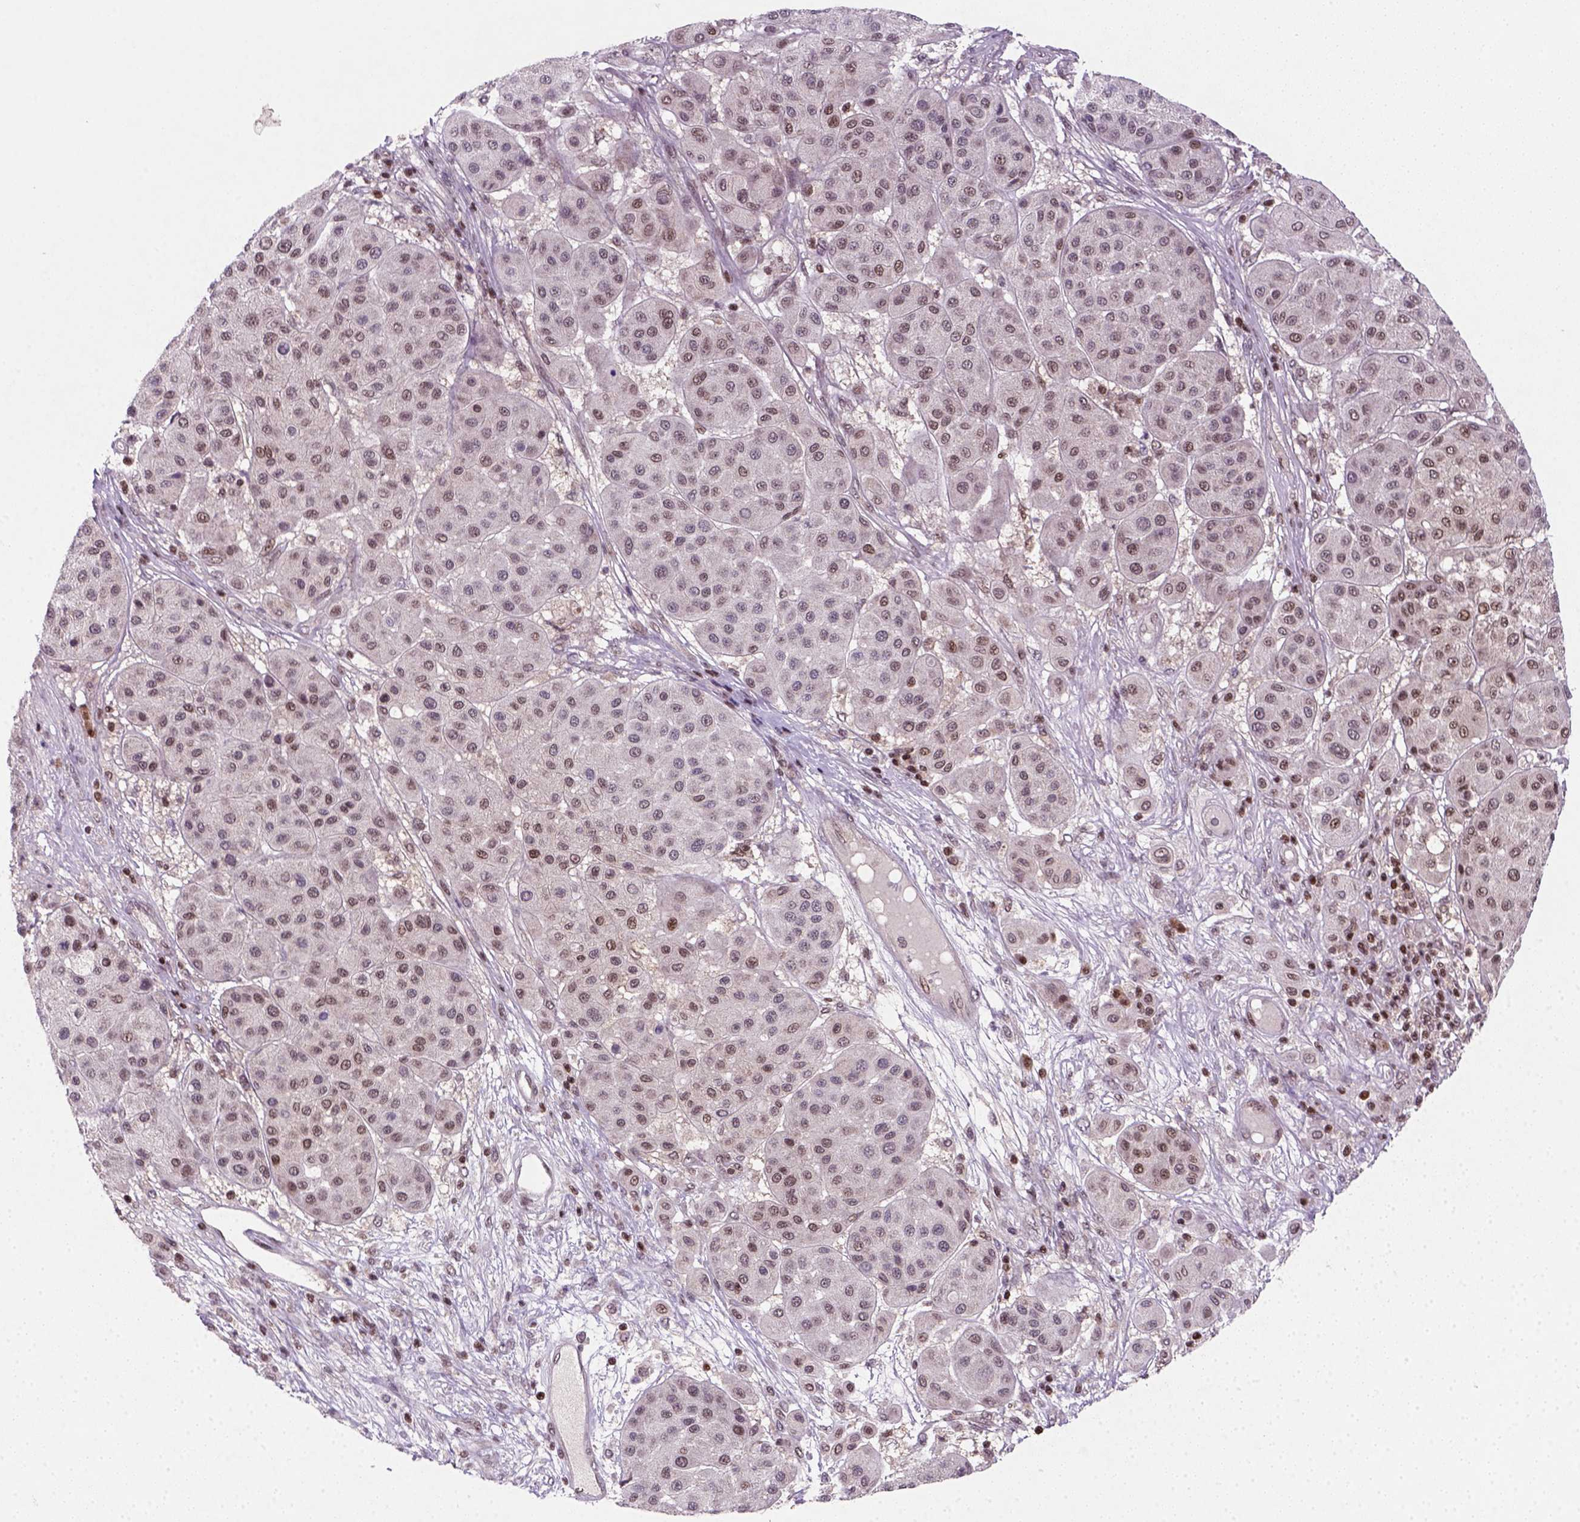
{"staining": {"intensity": "moderate", "quantity": ">75%", "location": "nuclear"}, "tissue": "melanoma", "cell_type": "Tumor cells", "image_type": "cancer", "snomed": [{"axis": "morphology", "description": "Malignant melanoma, Metastatic site"}, {"axis": "topography", "description": "Smooth muscle"}], "caption": "A histopathology image of human malignant melanoma (metastatic site) stained for a protein shows moderate nuclear brown staining in tumor cells. The protein is shown in brown color, while the nuclei are stained blue.", "gene": "MGMT", "patient": {"sex": "male", "age": 41}}